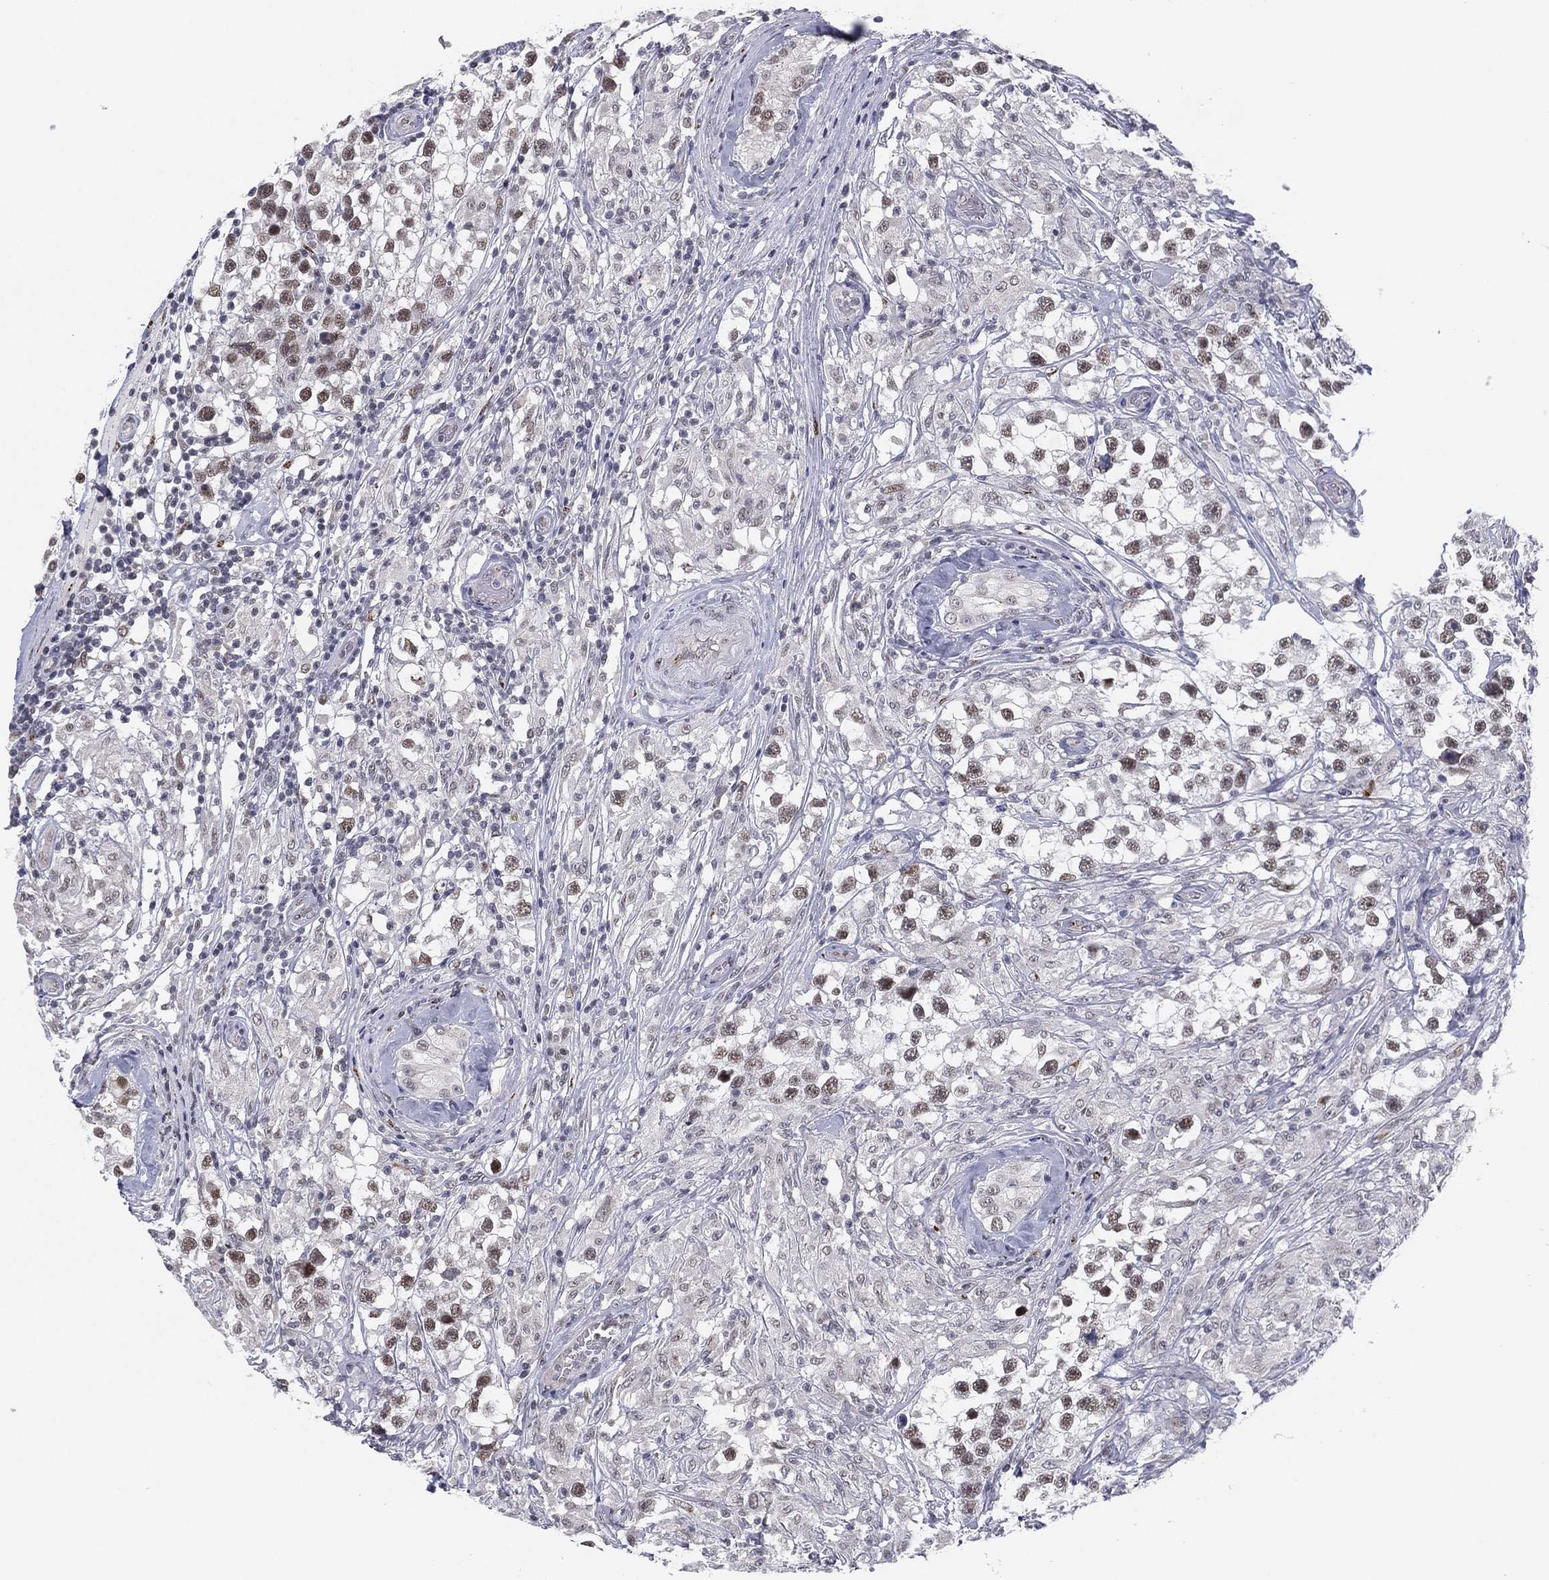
{"staining": {"intensity": "moderate", "quantity": "<25%", "location": "nuclear"}, "tissue": "testis cancer", "cell_type": "Tumor cells", "image_type": "cancer", "snomed": [{"axis": "morphology", "description": "Seminoma, NOS"}, {"axis": "topography", "description": "Testis"}], "caption": "Testis cancer (seminoma) stained with a brown dye displays moderate nuclear positive expression in approximately <25% of tumor cells.", "gene": "CD177", "patient": {"sex": "male", "age": 46}}